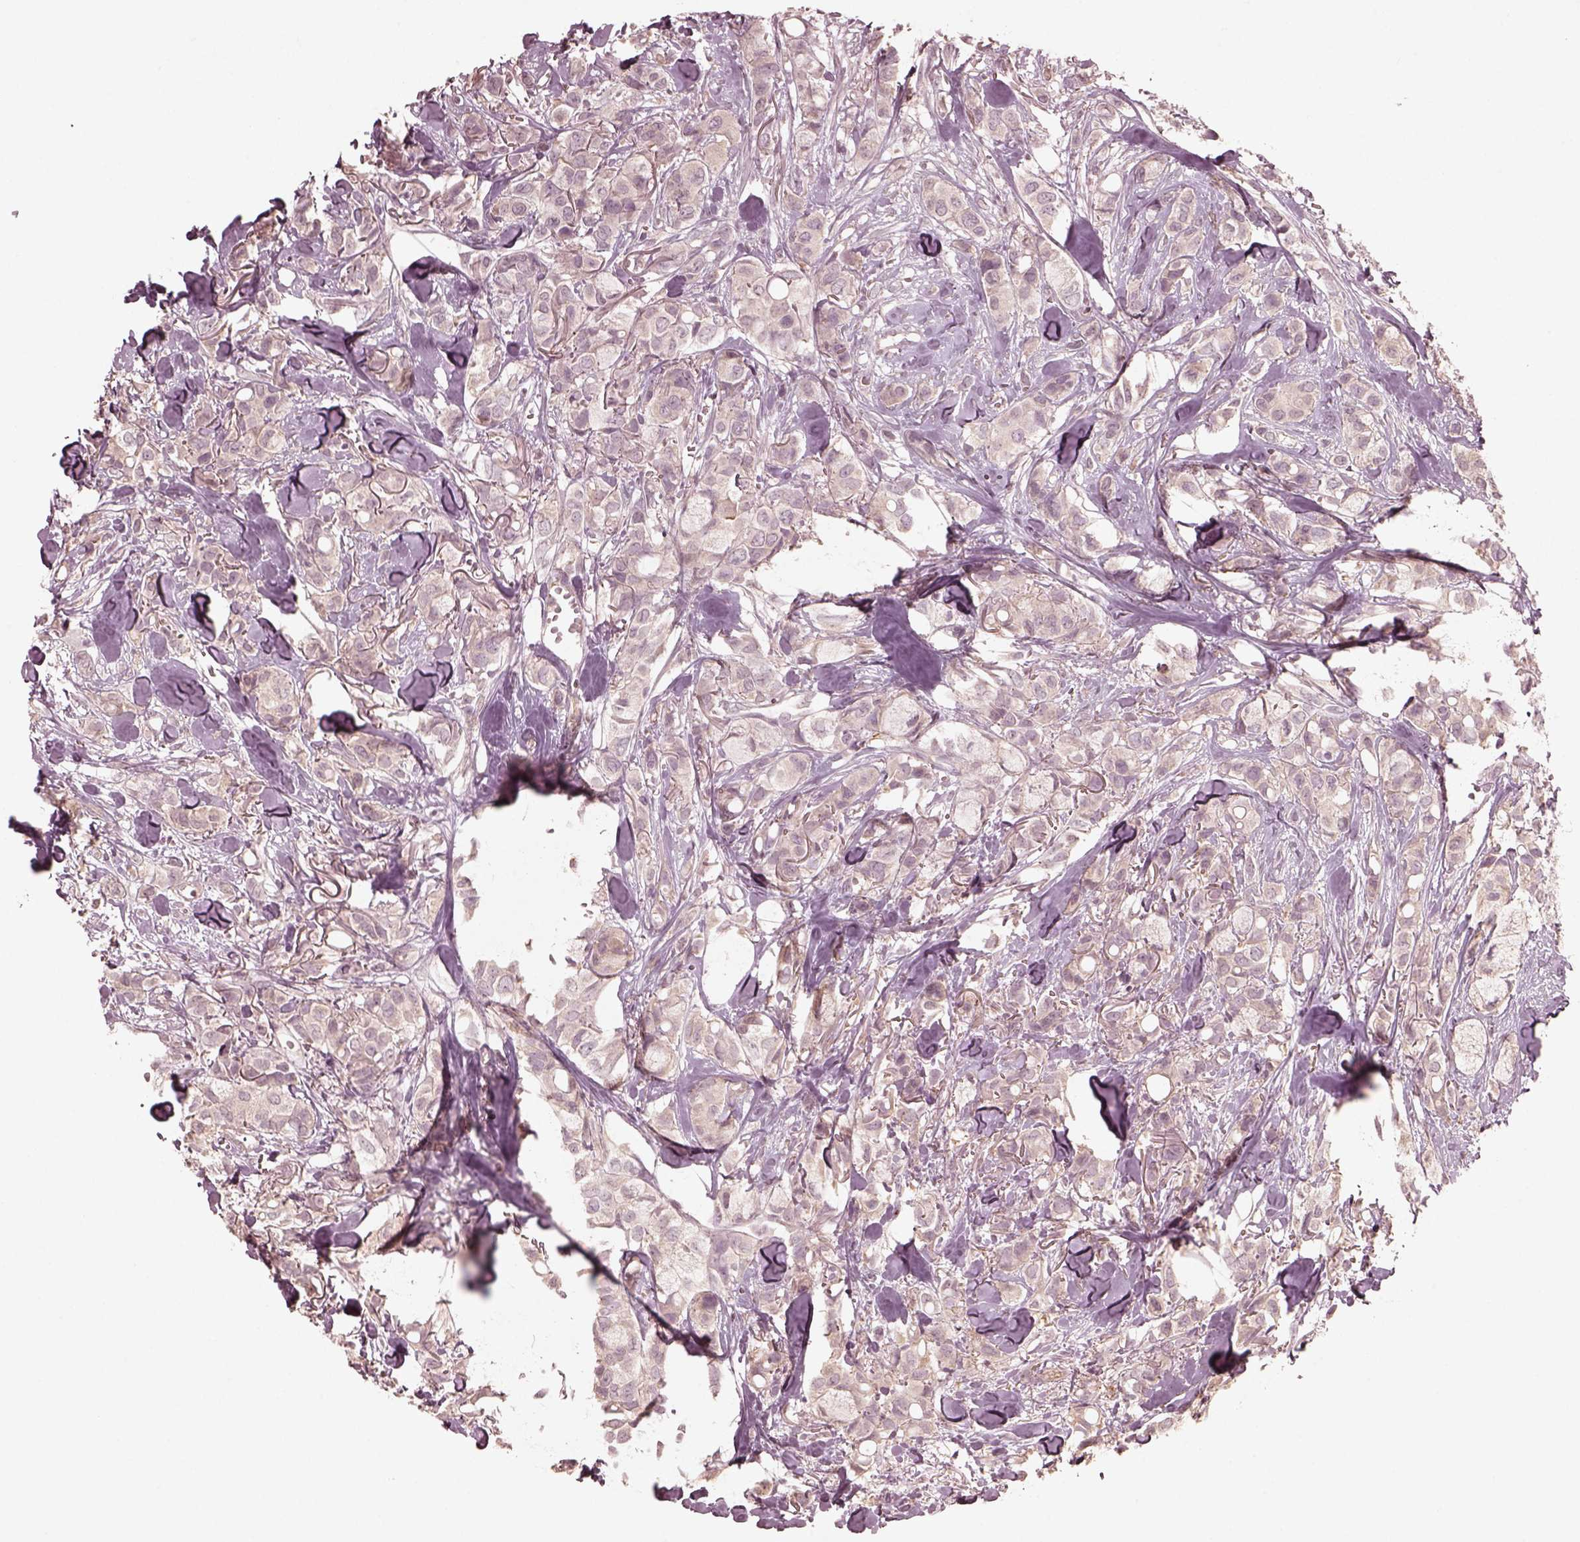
{"staining": {"intensity": "negative", "quantity": "none", "location": "none"}, "tissue": "breast cancer", "cell_type": "Tumor cells", "image_type": "cancer", "snomed": [{"axis": "morphology", "description": "Duct carcinoma"}, {"axis": "topography", "description": "Breast"}], "caption": "This is a micrograph of immunohistochemistry staining of breast invasive ductal carcinoma, which shows no expression in tumor cells.", "gene": "VWA5B1", "patient": {"sex": "female", "age": 85}}